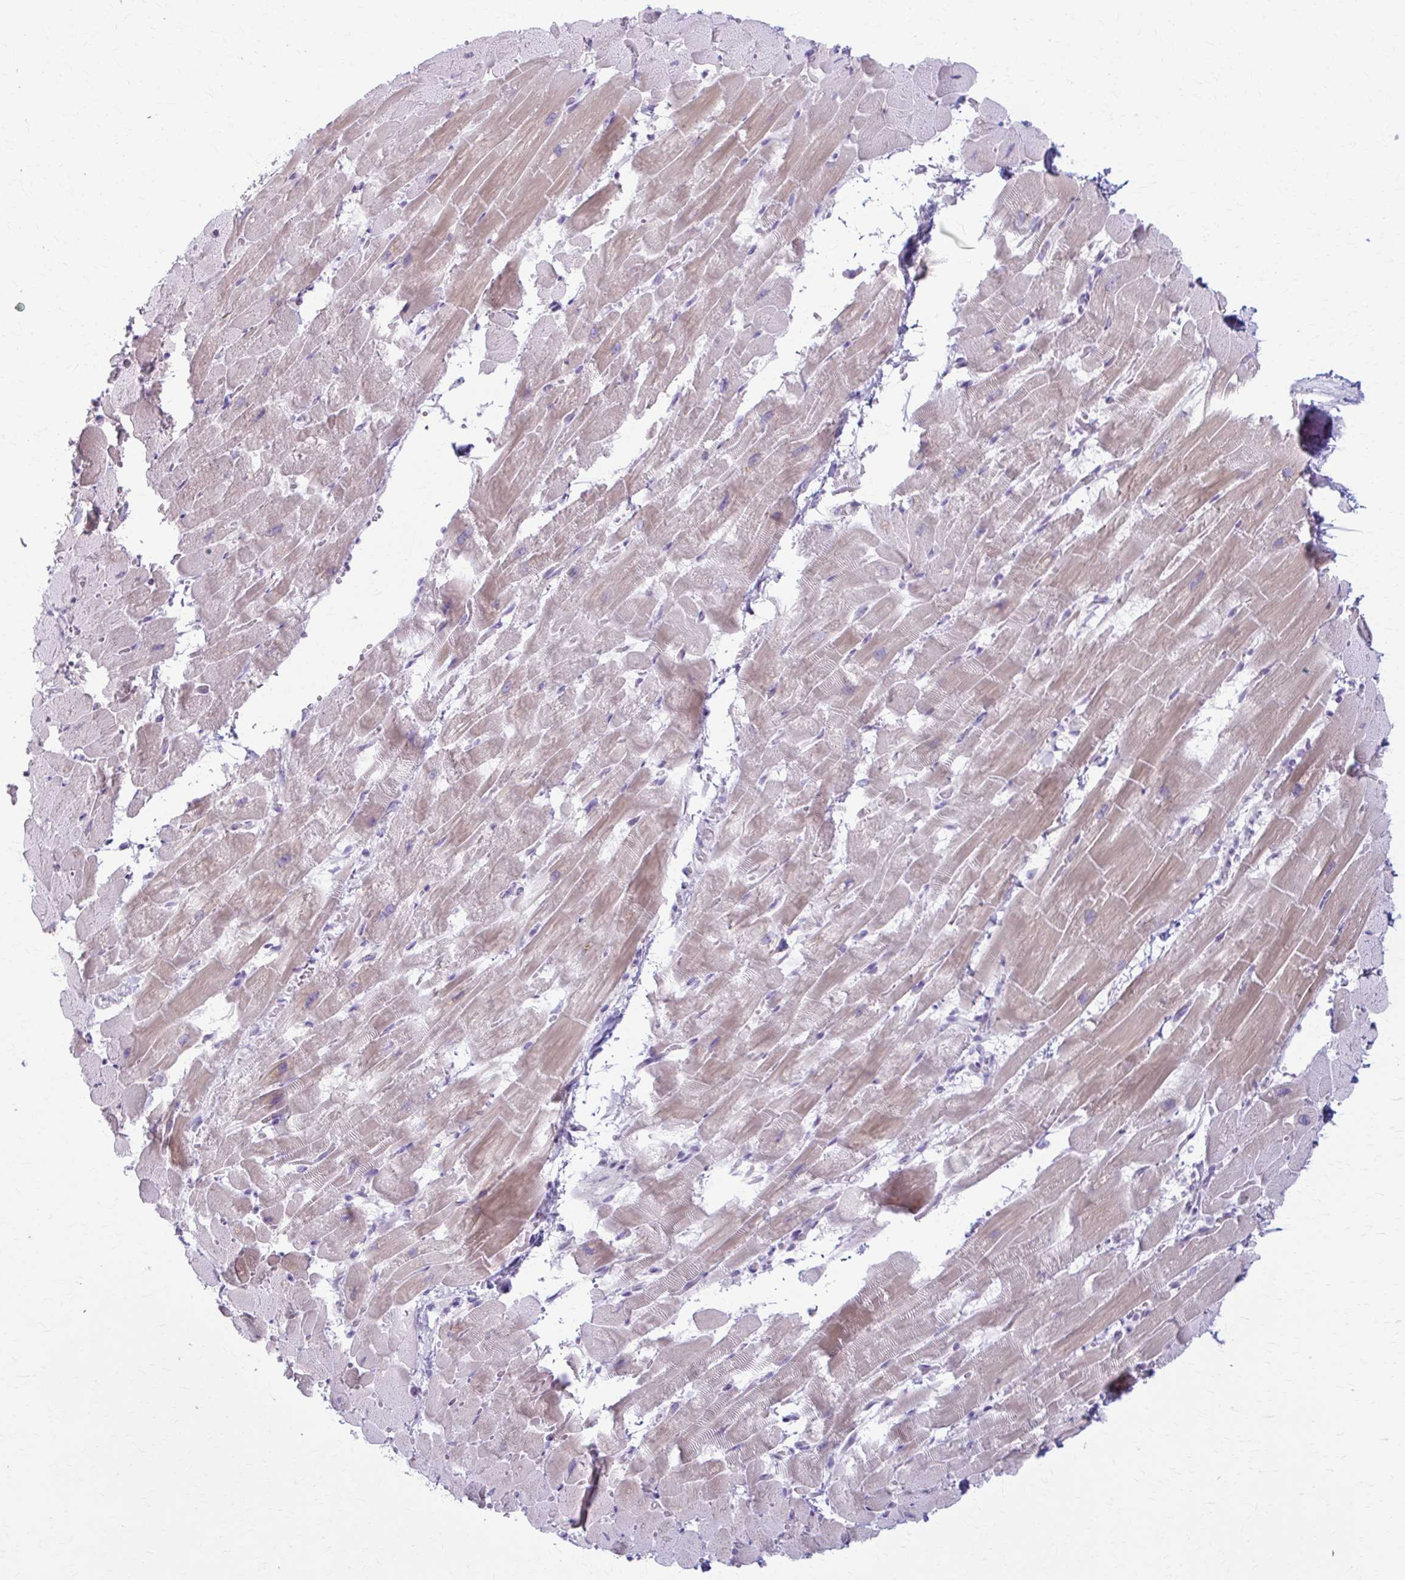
{"staining": {"intensity": "weak", "quantity": "25%-75%", "location": "cytoplasmic/membranous"}, "tissue": "heart muscle", "cell_type": "Cardiomyocytes", "image_type": "normal", "snomed": [{"axis": "morphology", "description": "Normal tissue, NOS"}, {"axis": "topography", "description": "Heart"}], "caption": "This histopathology image demonstrates unremarkable heart muscle stained with IHC to label a protein in brown. The cytoplasmic/membranous of cardiomyocytes show weak positivity for the protein. Nuclei are counter-stained blue.", "gene": "LDLRAP1", "patient": {"sex": "male", "age": 37}}